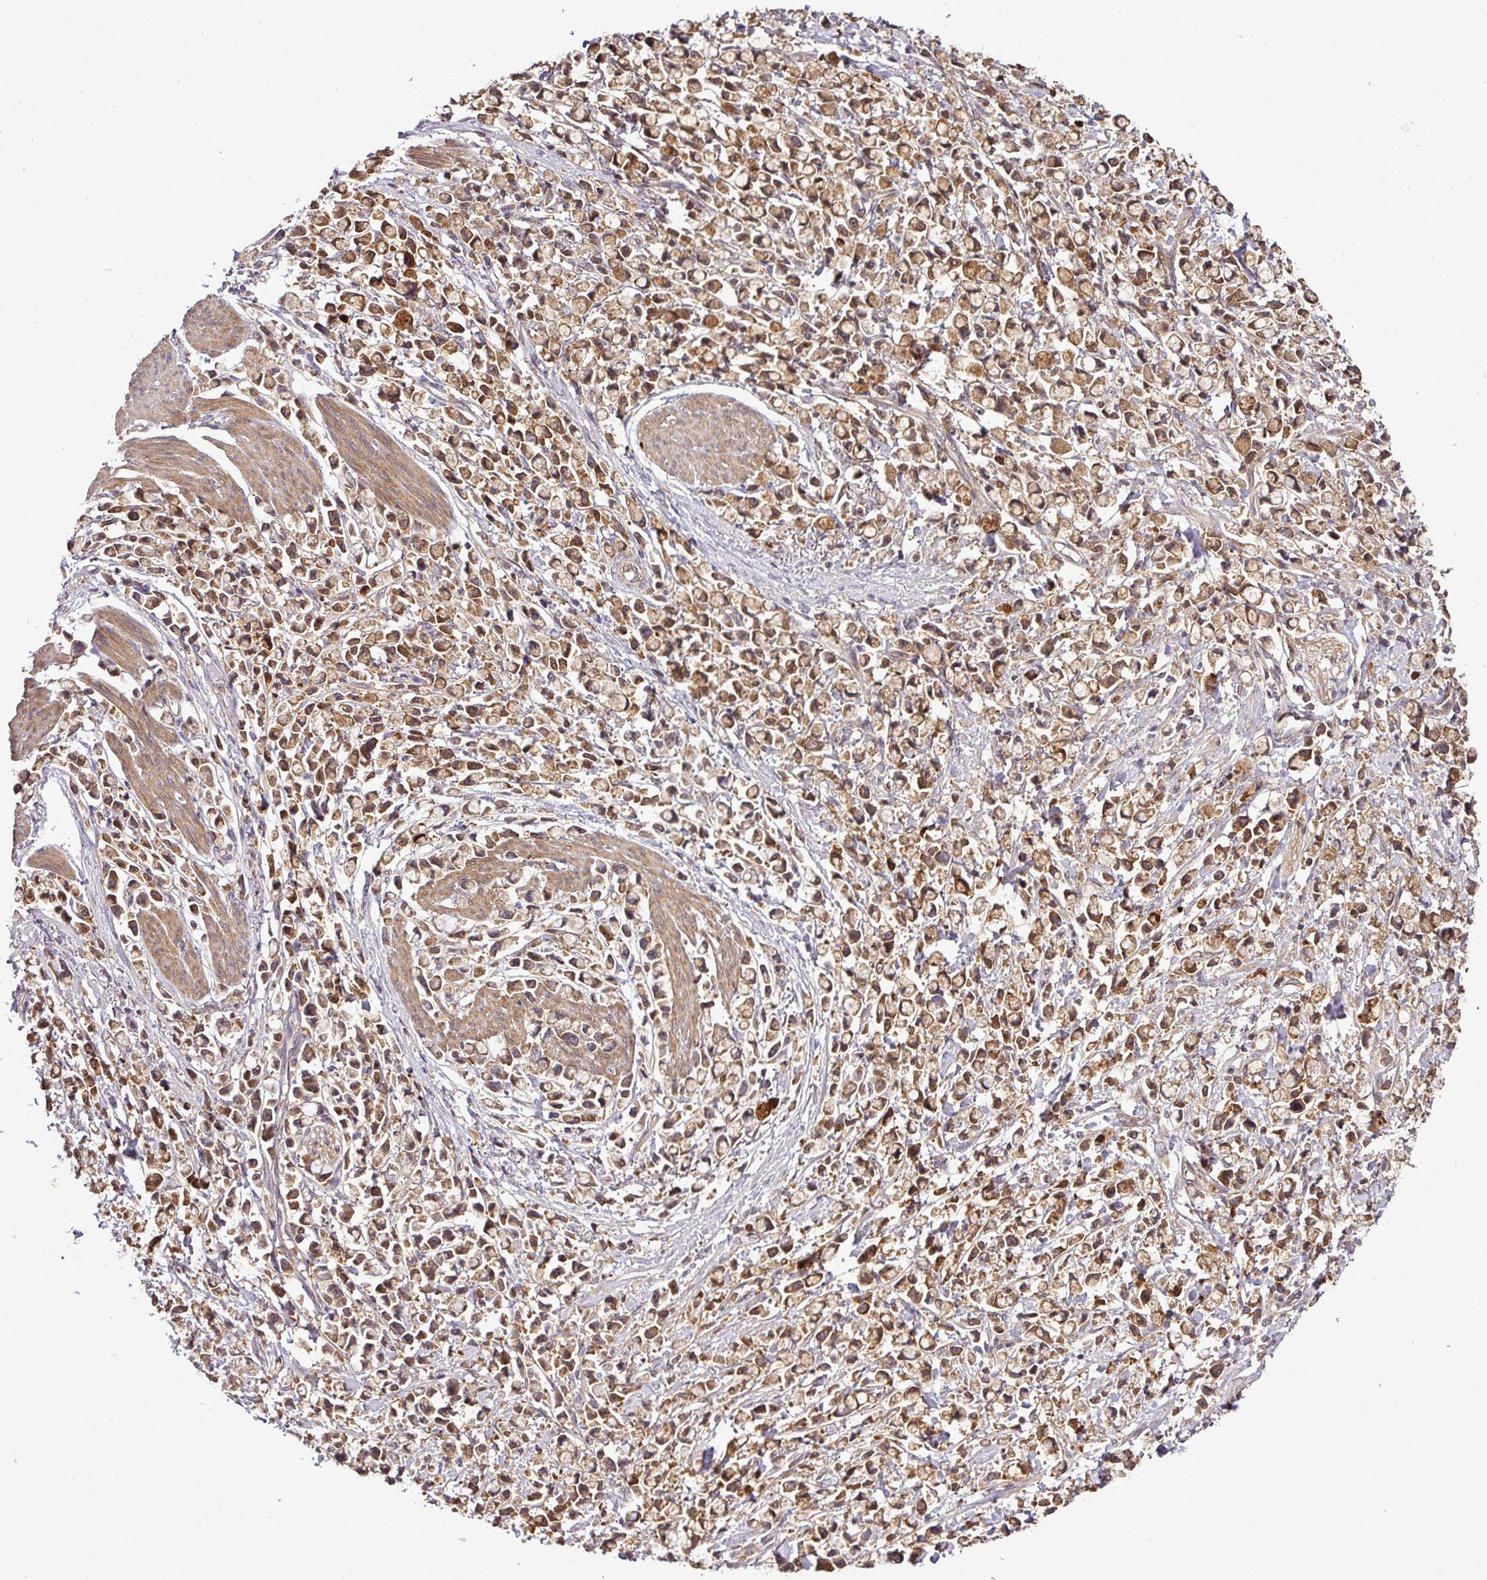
{"staining": {"intensity": "moderate", "quantity": ">75%", "location": "cytoplasmic/membranous"}, "tissue": "stomach cancer", "cell_type": "Tumor cells", "image_type": "cancer", "snomed": [{"axis": "morphology", "description": "Adenocarcinoma, NOS"}, {"axis": "topography", "description": "Stomach"}], "caption": "Tumor cells demonstrate moderate cytoplasmic/membranous expression in about >75% of cells in adenocarcinoma (stomach). The staining was performed using DAB (3,3'-diaminobenzidine) to visualize the protein expression in brown, while the nuclei were stained in blue with hematoxylin (Magnification: 20x).", "gene": "TMEM107", "patient": {"sex": "female", "age": 81}}